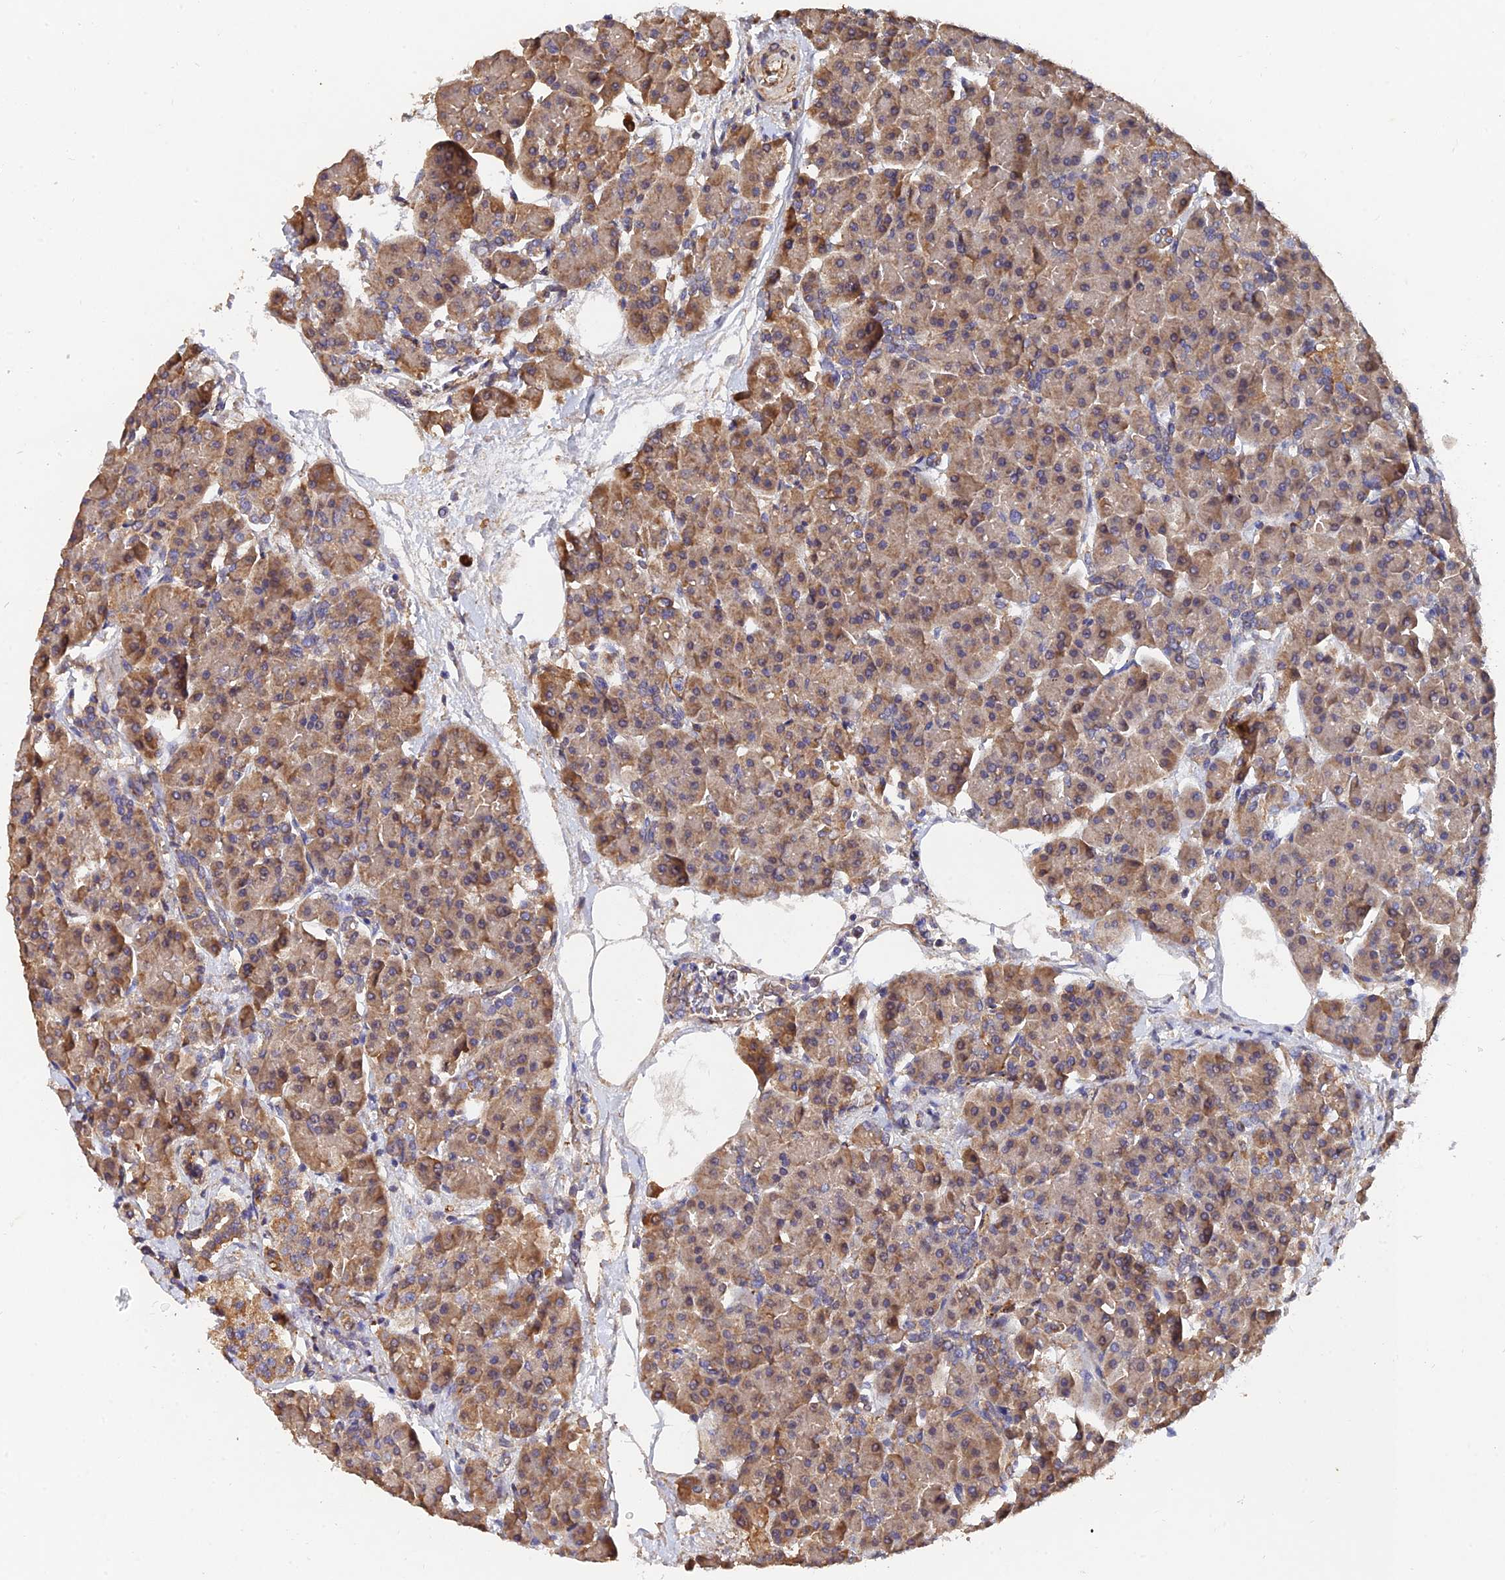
{"staining": {"intensity": "moderate", "quantity": ">75%", "location": "cytoplasmic/membranous"}, "tissue": "pancreas", "cell_type": "Exocrine glandular cells", "image_type": "normal", "snomed": [{"axis": "morphology", "description": "Normal tissue, NOS"}, {"axis": "topography", "description": "Pancreas"}], "caption": "DAB (3,3'-diaminobenzidine) immunohistochemical staining of normal pancreas shows moderate cytoplasmic/membranous protein positivity in about >75% of exocrine glandular cells.", "gene": "SLC38A11", "patient": {"sex": "female", "age": 70}}